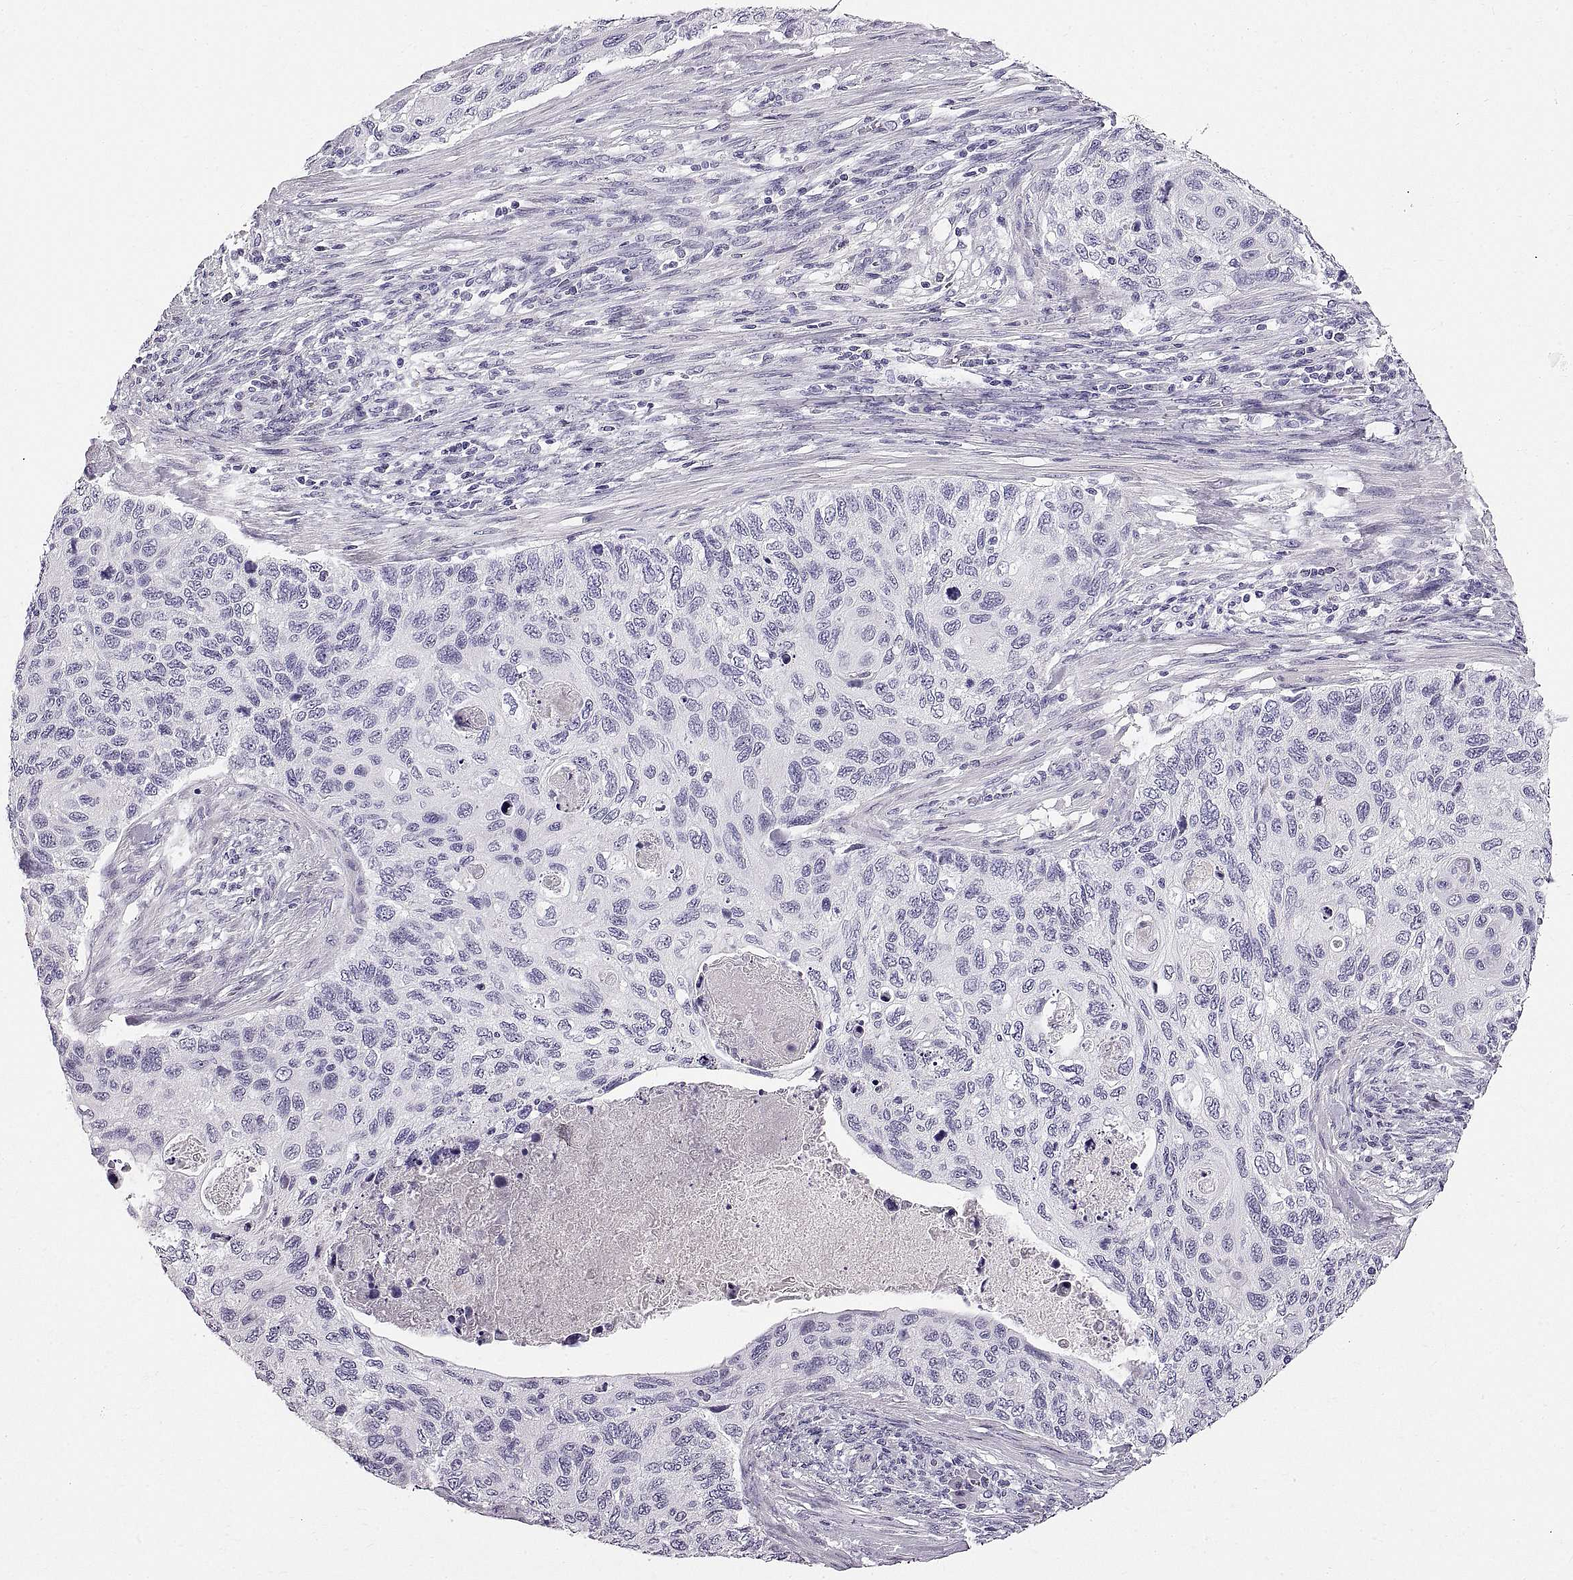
{"staining": {"intensity": "negative", "quantity": "none", "location": "none"}, "tissue": "cervical cancer", "cell_type": "Tumor cells", "image_type": "cancer", "snomed": [{"axis": "morphology", "description": "Squamous cell carcinoma, NOS"}, {"axis": "topography", "description": "Cervix"}], "caption": "A micrograph of human cervical cancer (squamous cell carcinoma) is negative for staining in tumor cells. (IHC, brightfield microscopy, high magnification).", "gene": "WFDC8", "patient": {"sex": "female", "age": 70}}